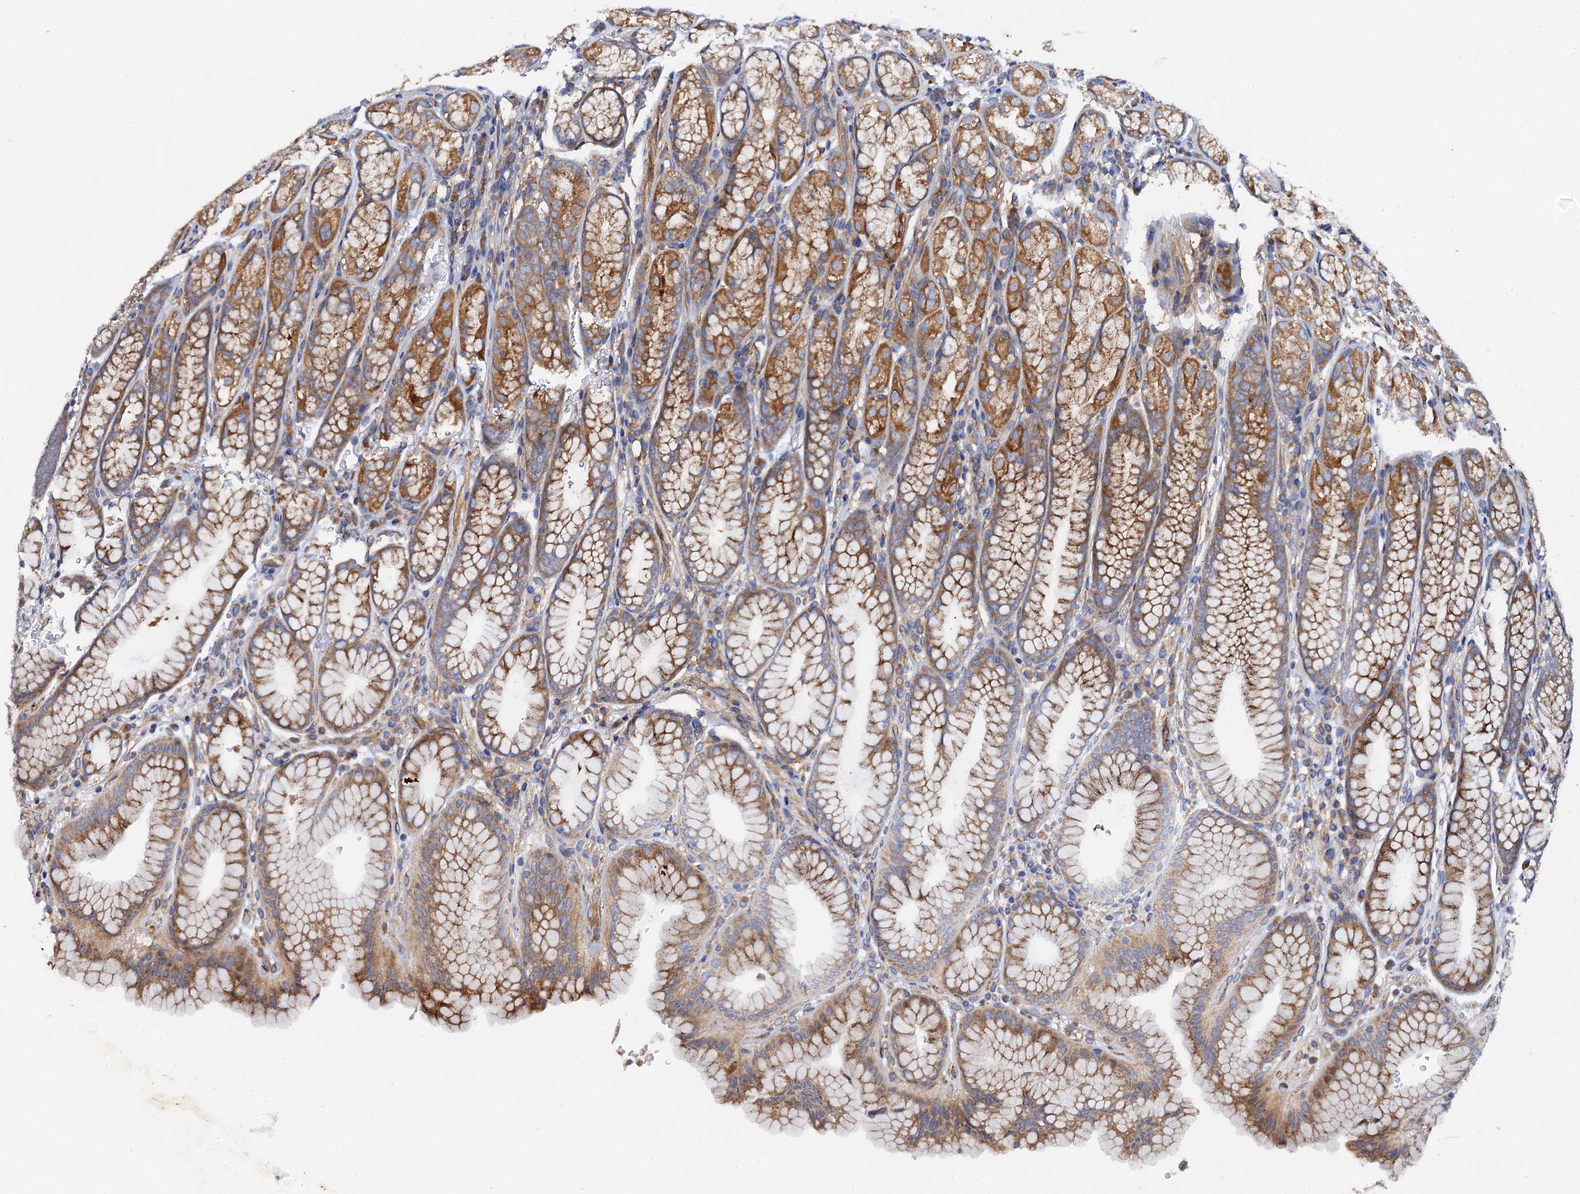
{"staining": {"intensity": "moderate", "quantity": ">75%", "location": "cytoplasmic/membranous"}, "tissue": "stomach", "cell_type": "Glandular cells", "image_type": "normal", "snomed": [{"axis": "morphology", "description": "Normal tissue, NOS"}, {"axis": "topography", "description": "Stomach"}], "caption": "Immunohistochemistry (IHC) of unremarkable stomach shows medium levels of moderate cytoplasmic/membranous expression in about >75% of glandular cells. The staining was performed using DAB, with brown indicating positive protein expression. Nuclei are stained blue with hematoxylin.", "gene": "MRPL48", "patient": {"sex": "male", "age": 42}}